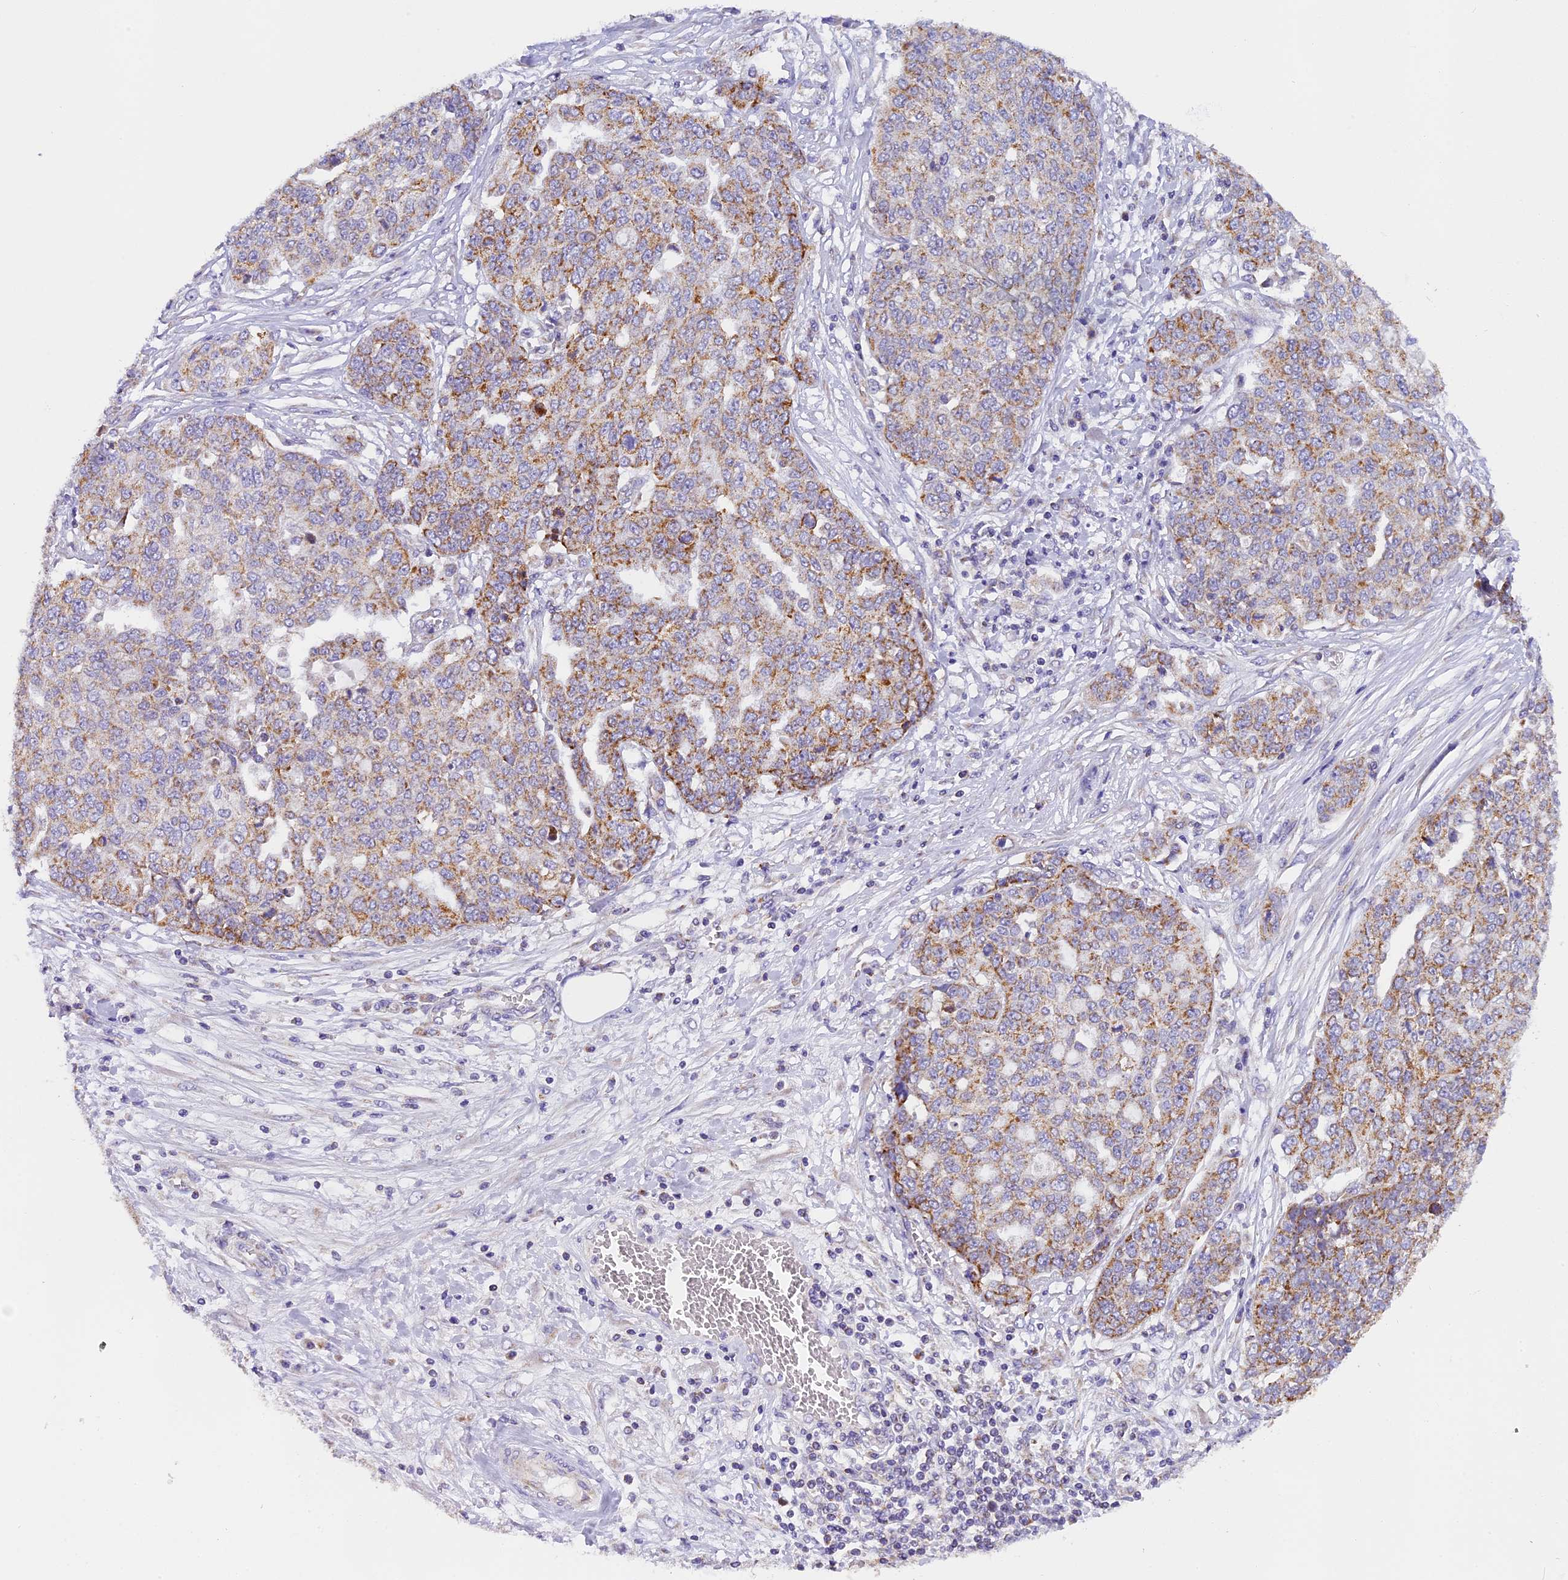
{"staining": {"intensity": "moderate", "quantity": "25%-75%", "location": "cytoplasmic/membranous"}, "tissue": "ovarian cancer", "cell_type": "Tumor cells", "image_type": "cancer", "snomed": [{"axis": "morphology", "description": "Cystadenocarcinoma, serous, NOS"}, {"axis": "topography", "description": "Soft tissue"}, {"axis": "topography", "description": "Ovary"}], "caption": "Human serous cystadenocarcinoma (ovarian) stained with a brown dye shows moderate cytoplasmic/membranous positive expression in about 25%-75% of tumor cells.", "gene": "MGME1", "patient": {"sex": "female", "age": 57}}